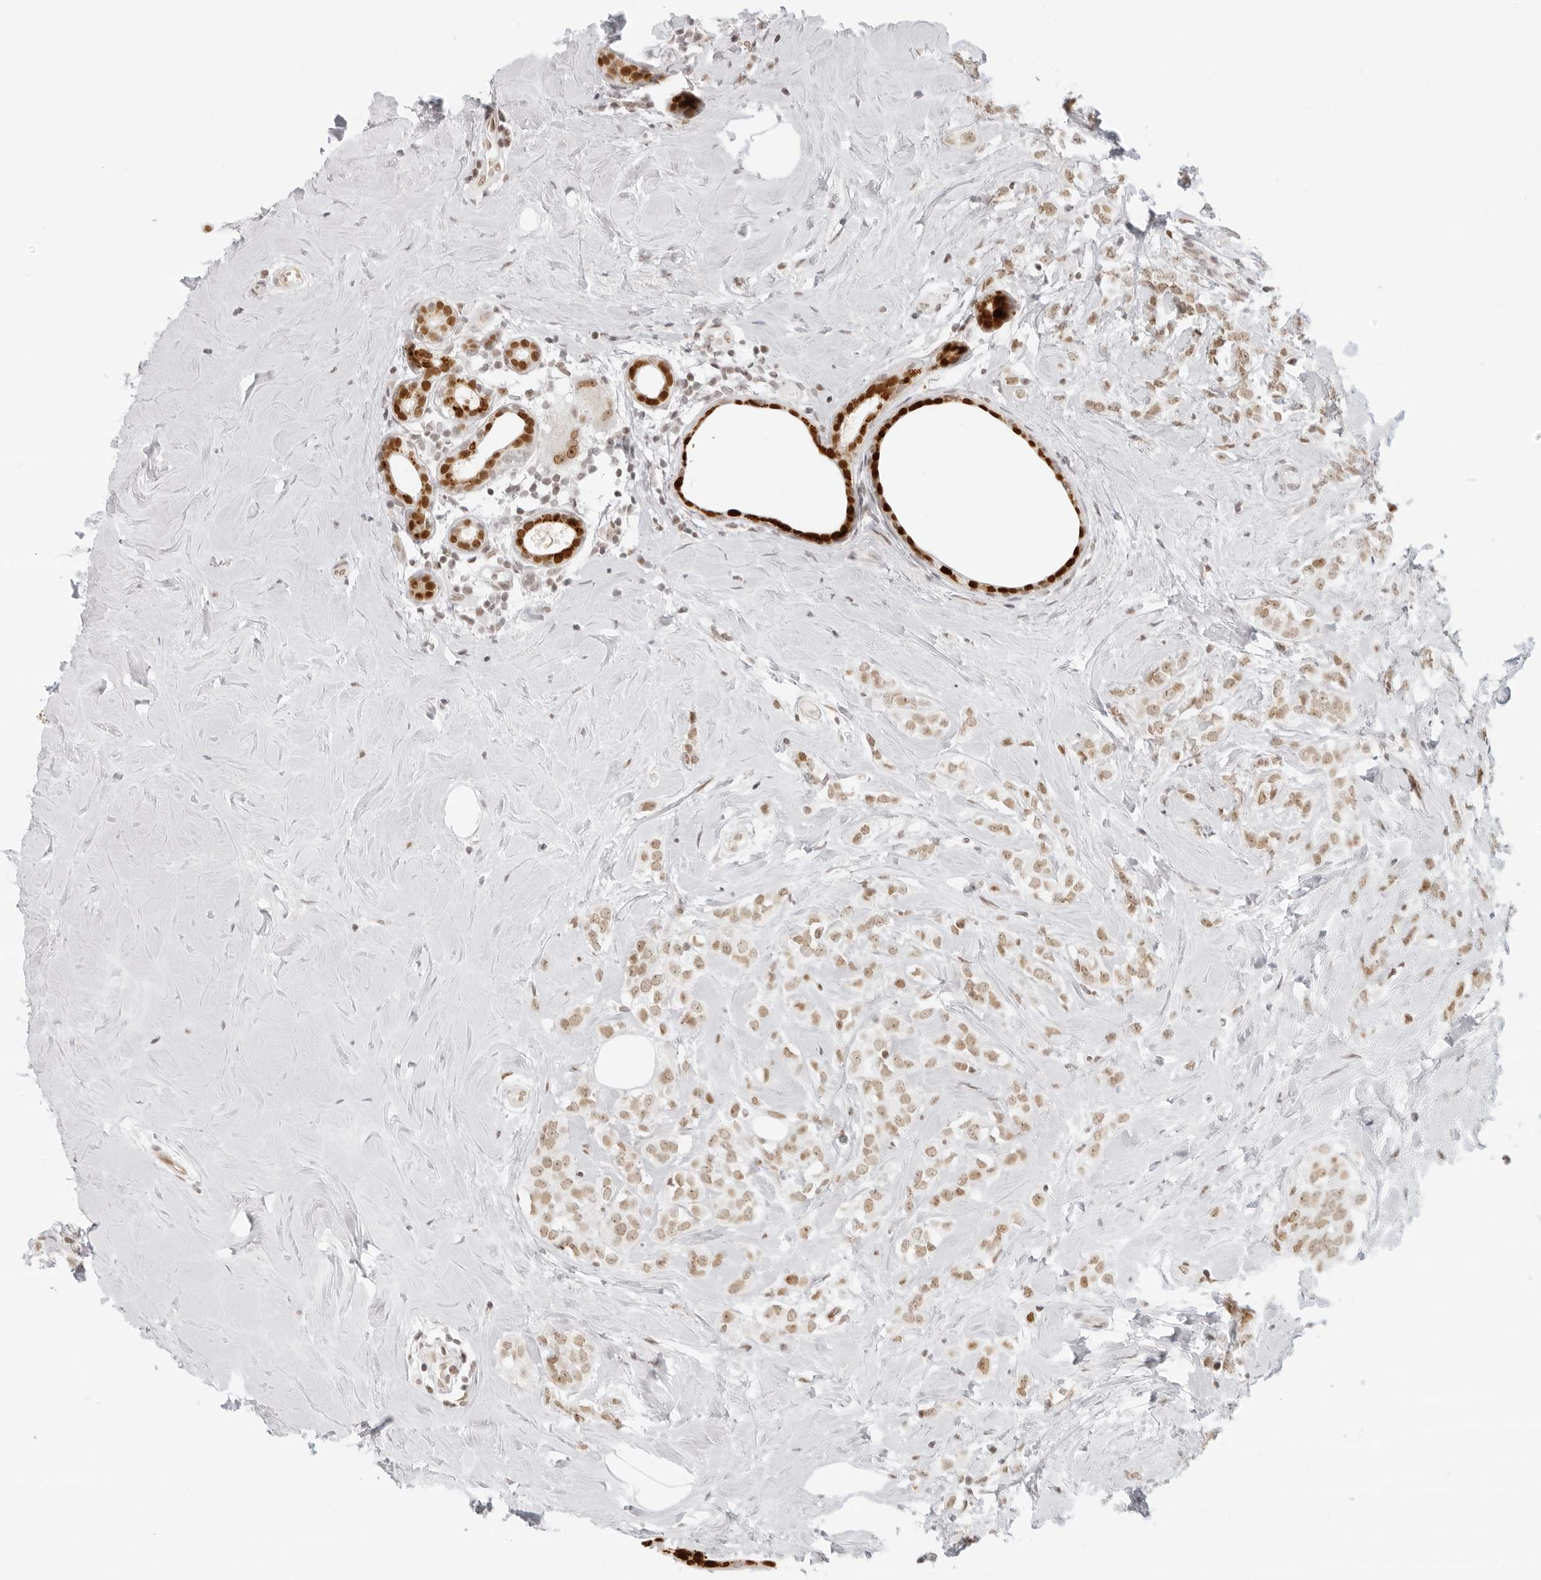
{"staining": {"intensity": "weak", "quantity": ">75%", "location": "nuclear"}, "tissue": "breast cancer", "cell_type": "Tumor cells", "image_type": "cancer", "snomed": [{"axis": "morphology", "description": "Lobular carcinoma"}, {"axis": "topography", "description": "Breast"}], "caption": "Breast lobular carcinoma stained with DAB (3,3'-diaminobenzidine) immunohistochemistry demonstrates low levels of weak nuclear expression in approximately >75% of tumor cells.", "gene": "RCC1", "patient": {"sex": "female", "age": 47}}